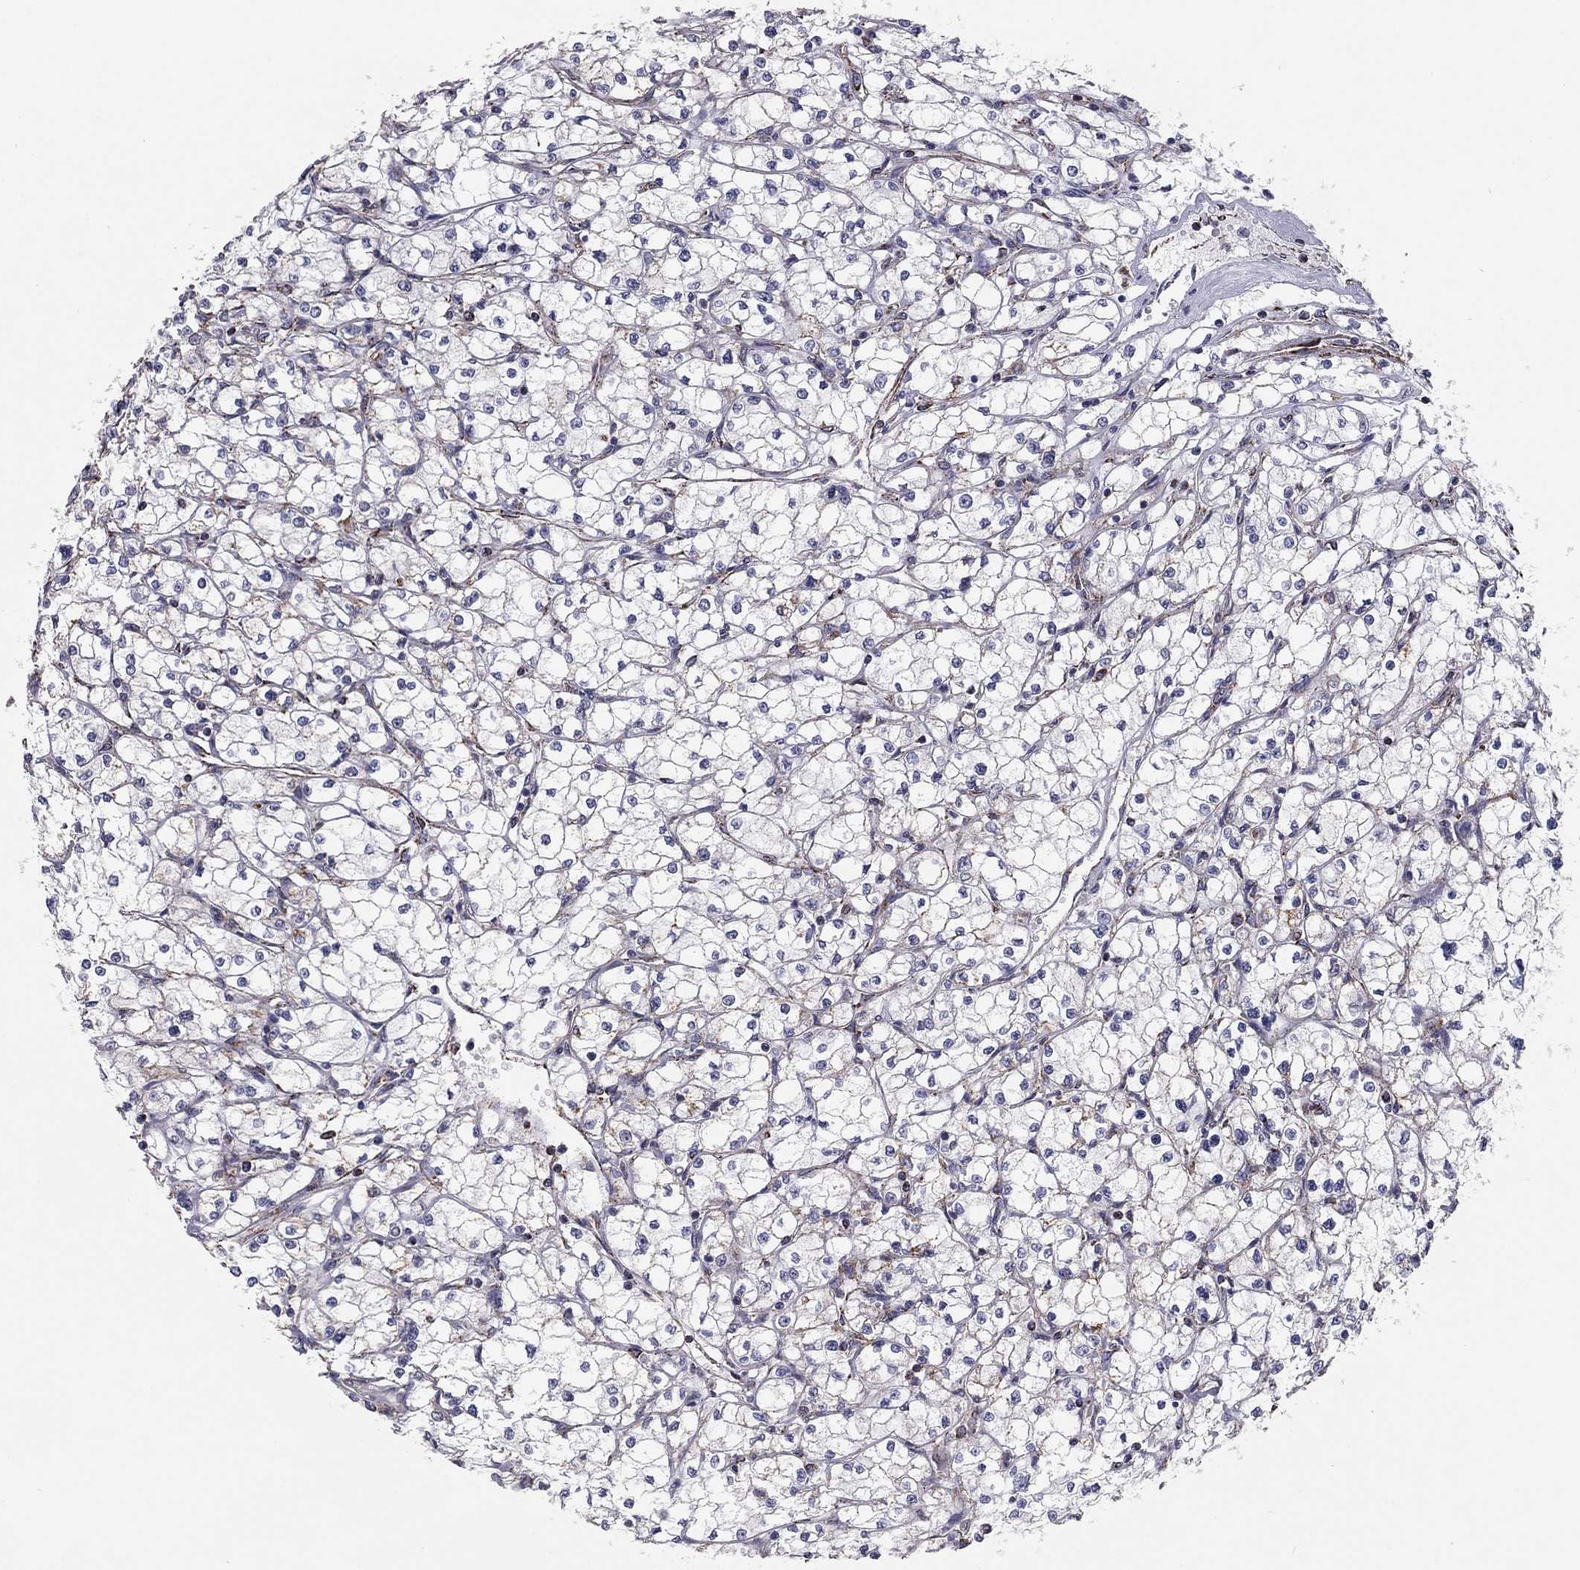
{"staining": {"intensity": "weak", "quantity": "<25%", "location": "cytoplasmic/membranous"}, "tissue": "renal cancer", "cell_type": "Tumor cells", "image_type": "cancer", "snomed": [{"axis": "morphology", "description": "Adenocarcinoma, NOS"}, {"axis": "topography", "description": "Kidney"}], "caption": "This is an immunohistochemistry image of human renal cancer (adenocarcinoma). There is no positivity in tumor cells.", "gene": "NDUFV1", "patient": {"sex": "male", "age": 67}}